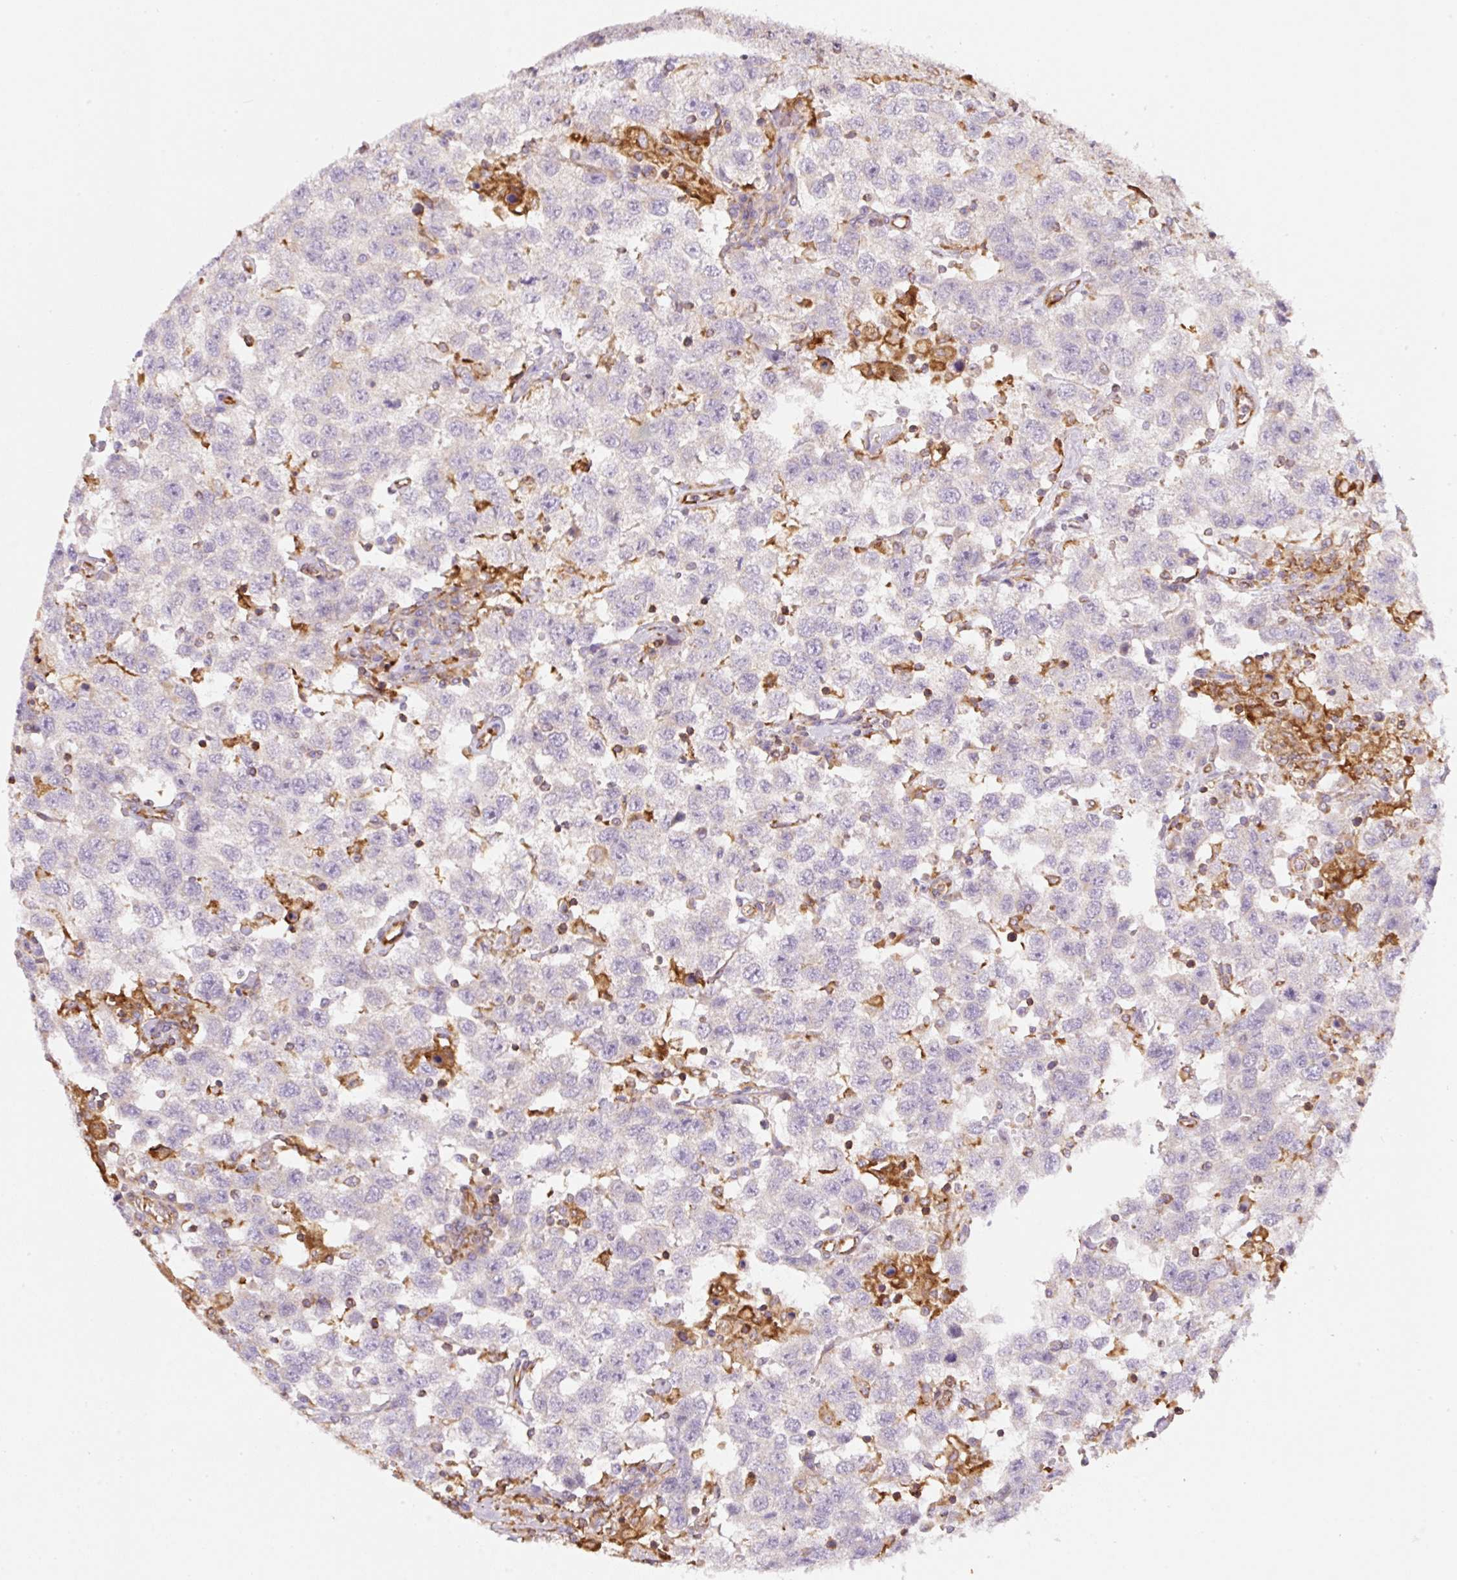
{"staining": {"intensity": "negative", "quantity": "none", "location": "none"}, "tissue": "testis cancer", "cell_type": "Tumor cells", "image_type": "cancer", "snomed": [{"axis": "morphology", "description": "Seminoma, NOS"}, {"axis": "topography", "description": "Testis"}], "caption": "Photomicrograph shows no protein expression in tumor cells of seminoma (testis) tissue.", "gene": "ERAP2", "patient": {"sex": "male", "age": 41}}